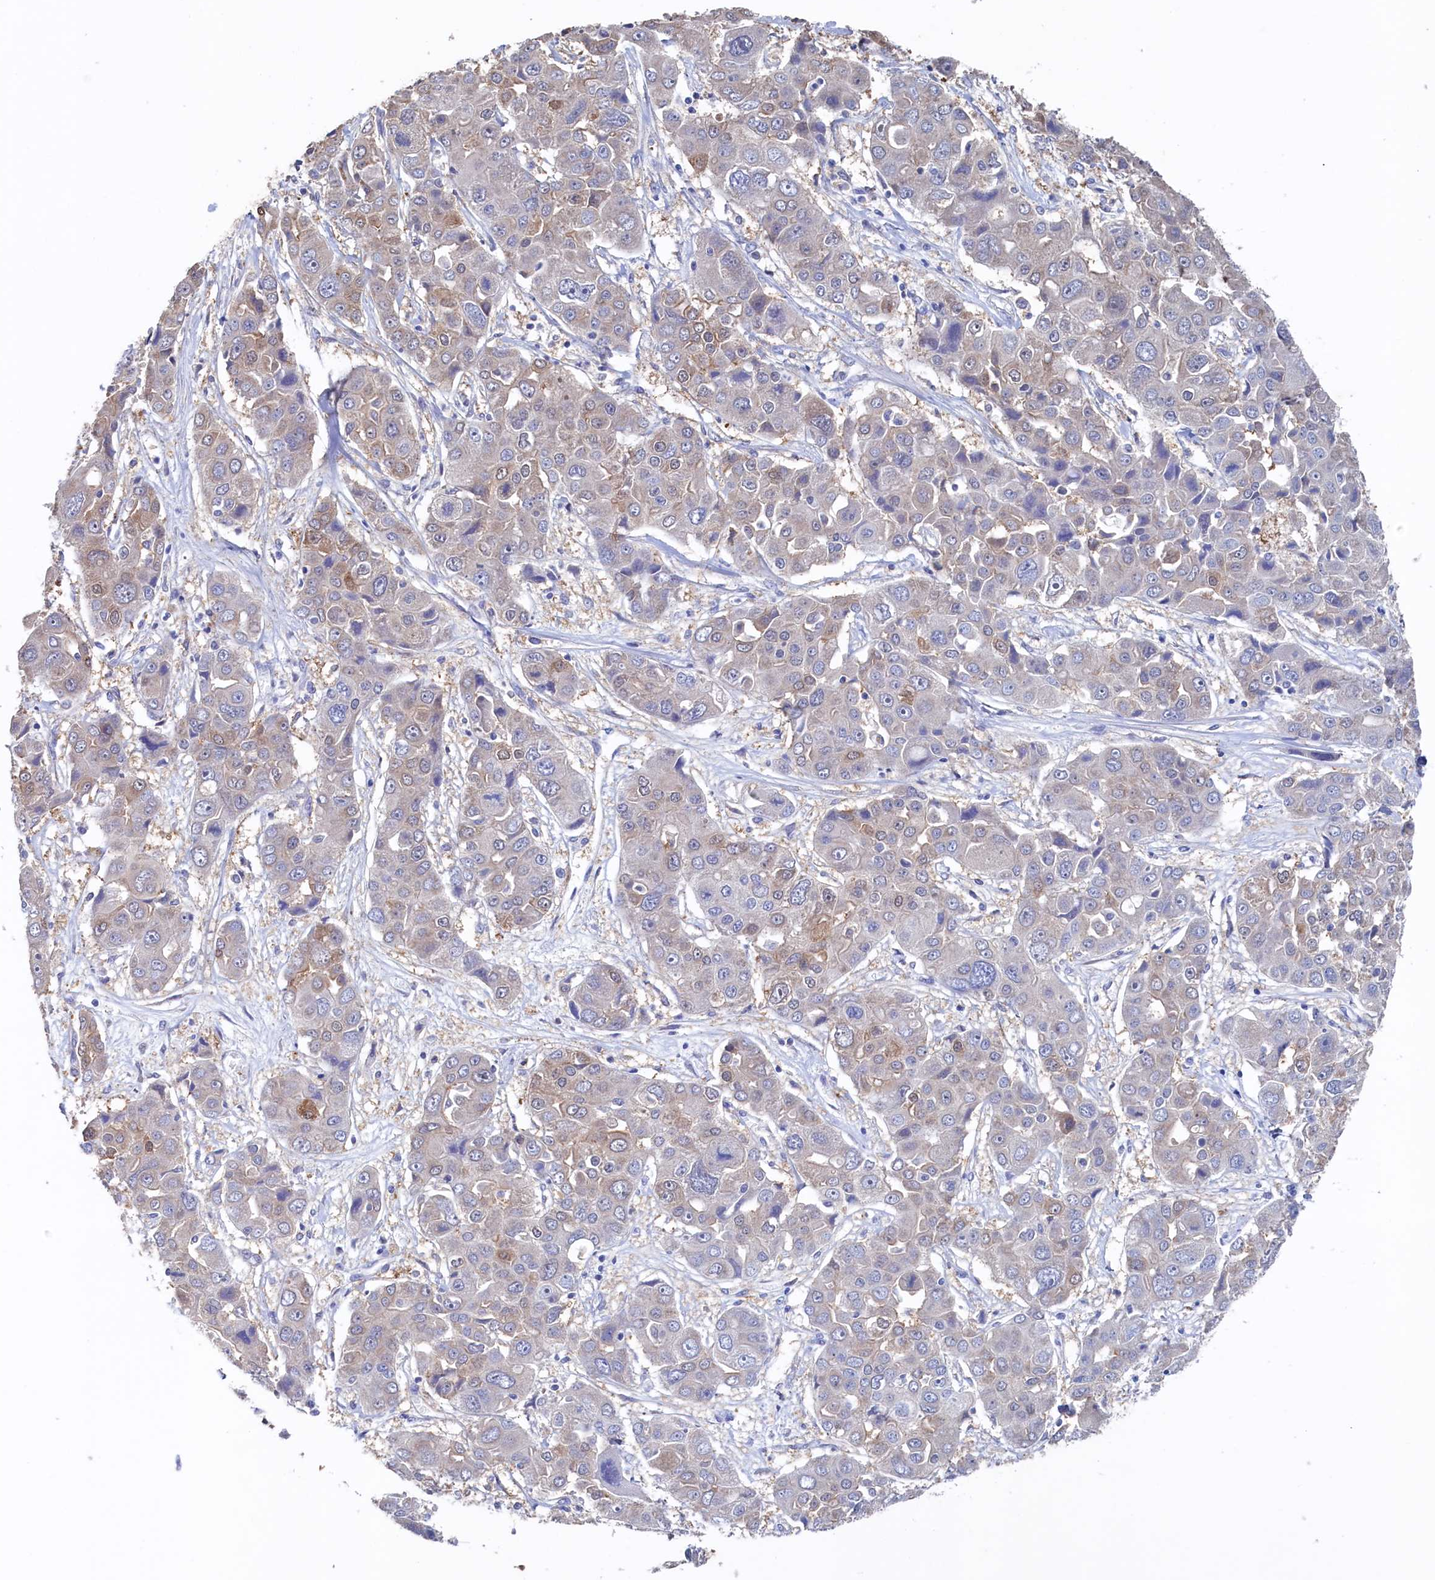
{"staining": {"intensity": "negative", "quantity": "none", "location": "none"}, "tissue": "liver cancer", "cell_type": "Tumor cells", "image_type": "cancer", "snomed": [{"axis": "morphology", "description": "Cholangiocarcinoma"}, {"axis": "topography", "description": "Liver"}], "caption": "Image shows no significant protein staining in tumor cells of liver cancer.", "gene": "C11orf54", "patient": {"sex": "male", "age": 67}}